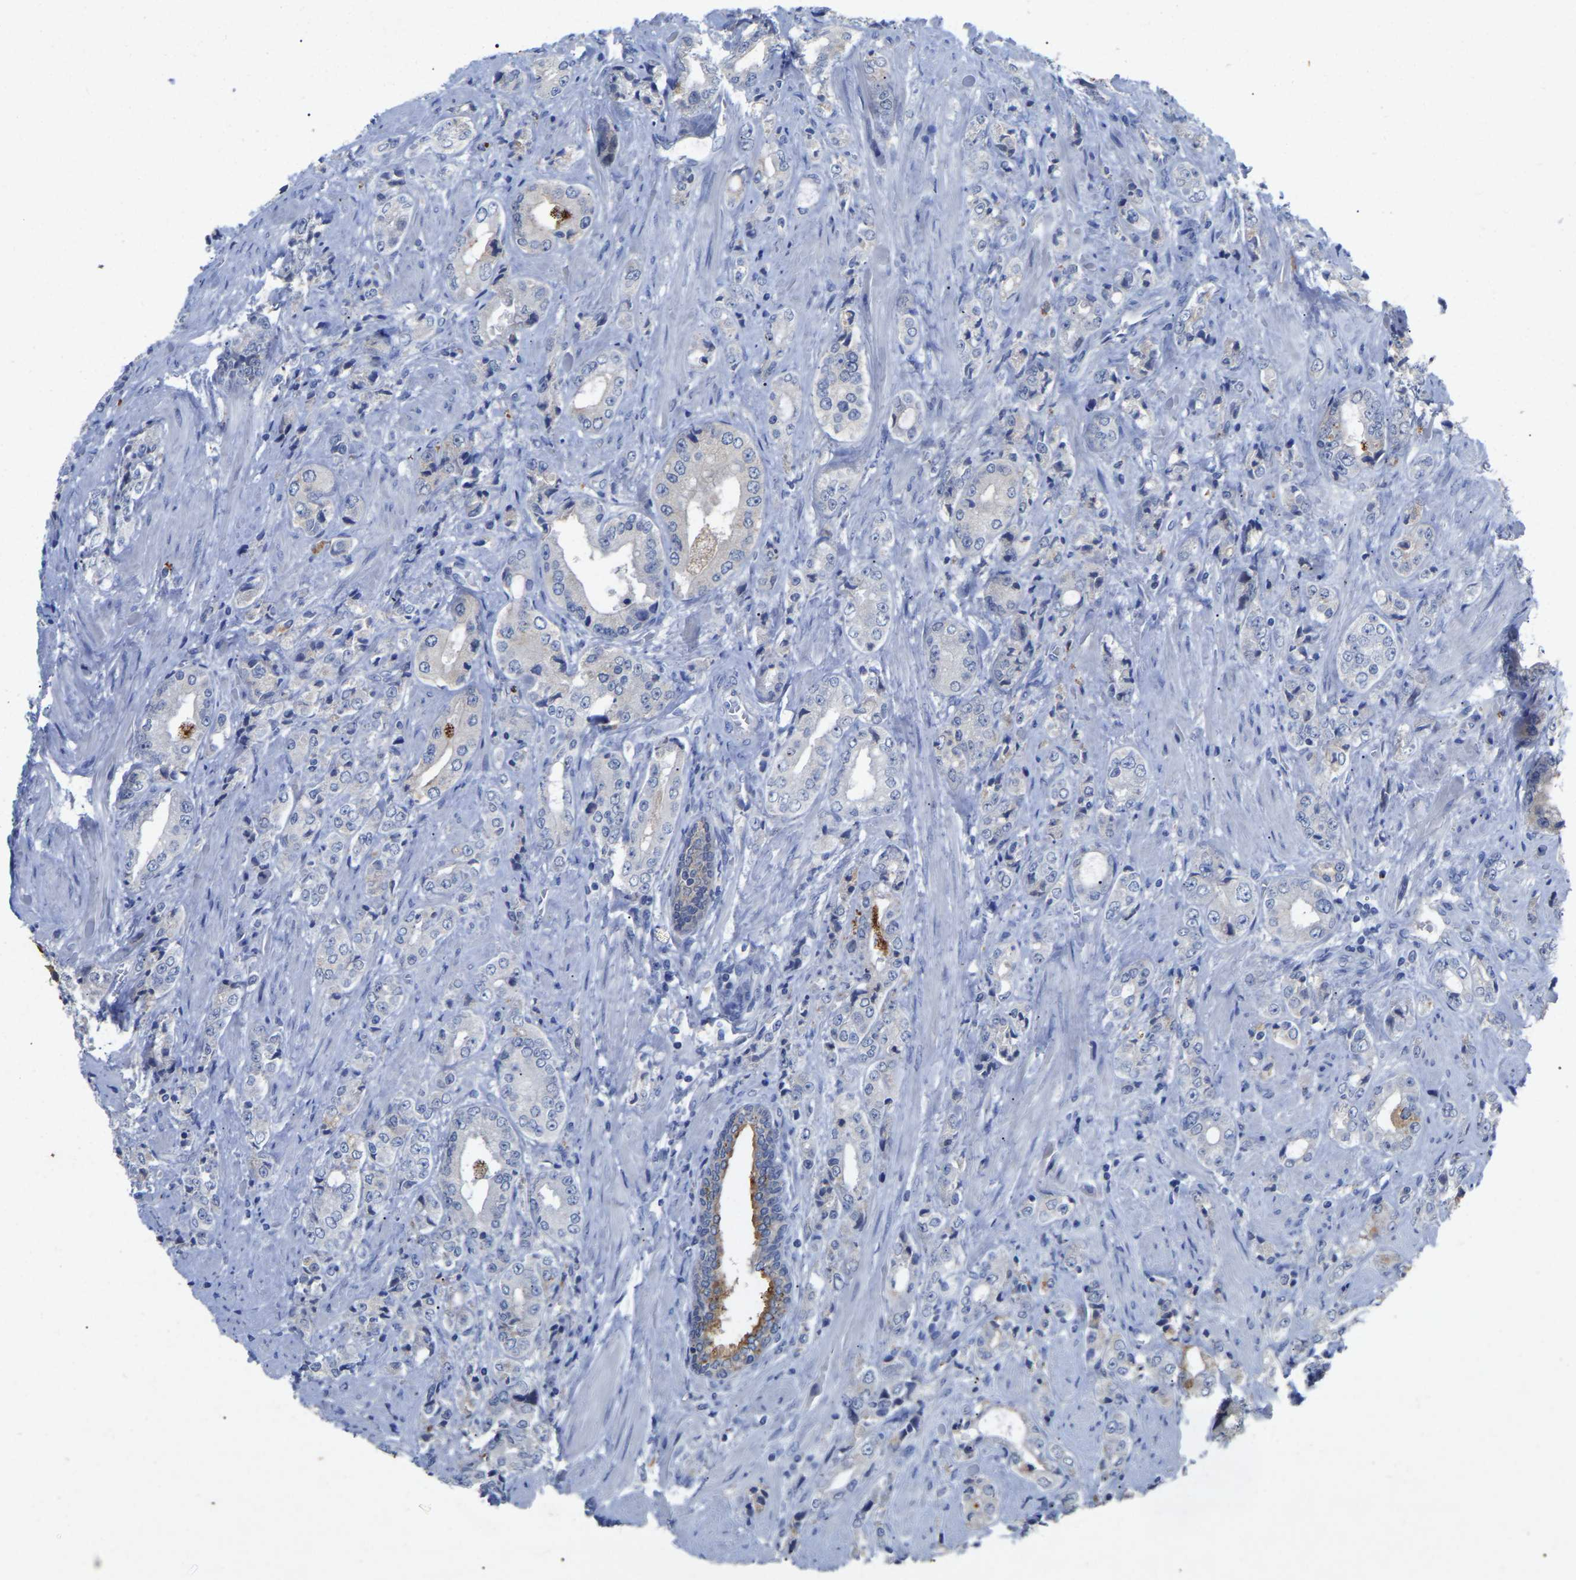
{"staining": {"intensity": "negative", "quantity": "none", "location": "none"}, "tissue": "prostate cancer", "cell_type": "Tumor cells", "image_type": "cancer", "snomed": [{"axis": "morphology", "description": "Adenocarcinoma, High grade"}, {"axis": "topography", "description": "Prostate"}], "caption": "An image of human prostate cancer (adenocarcinoma (high-grade)) is negative for staining in tumor cells.", "gene": "SMPD2", "patient": {"sex": "male", "age": 61}}